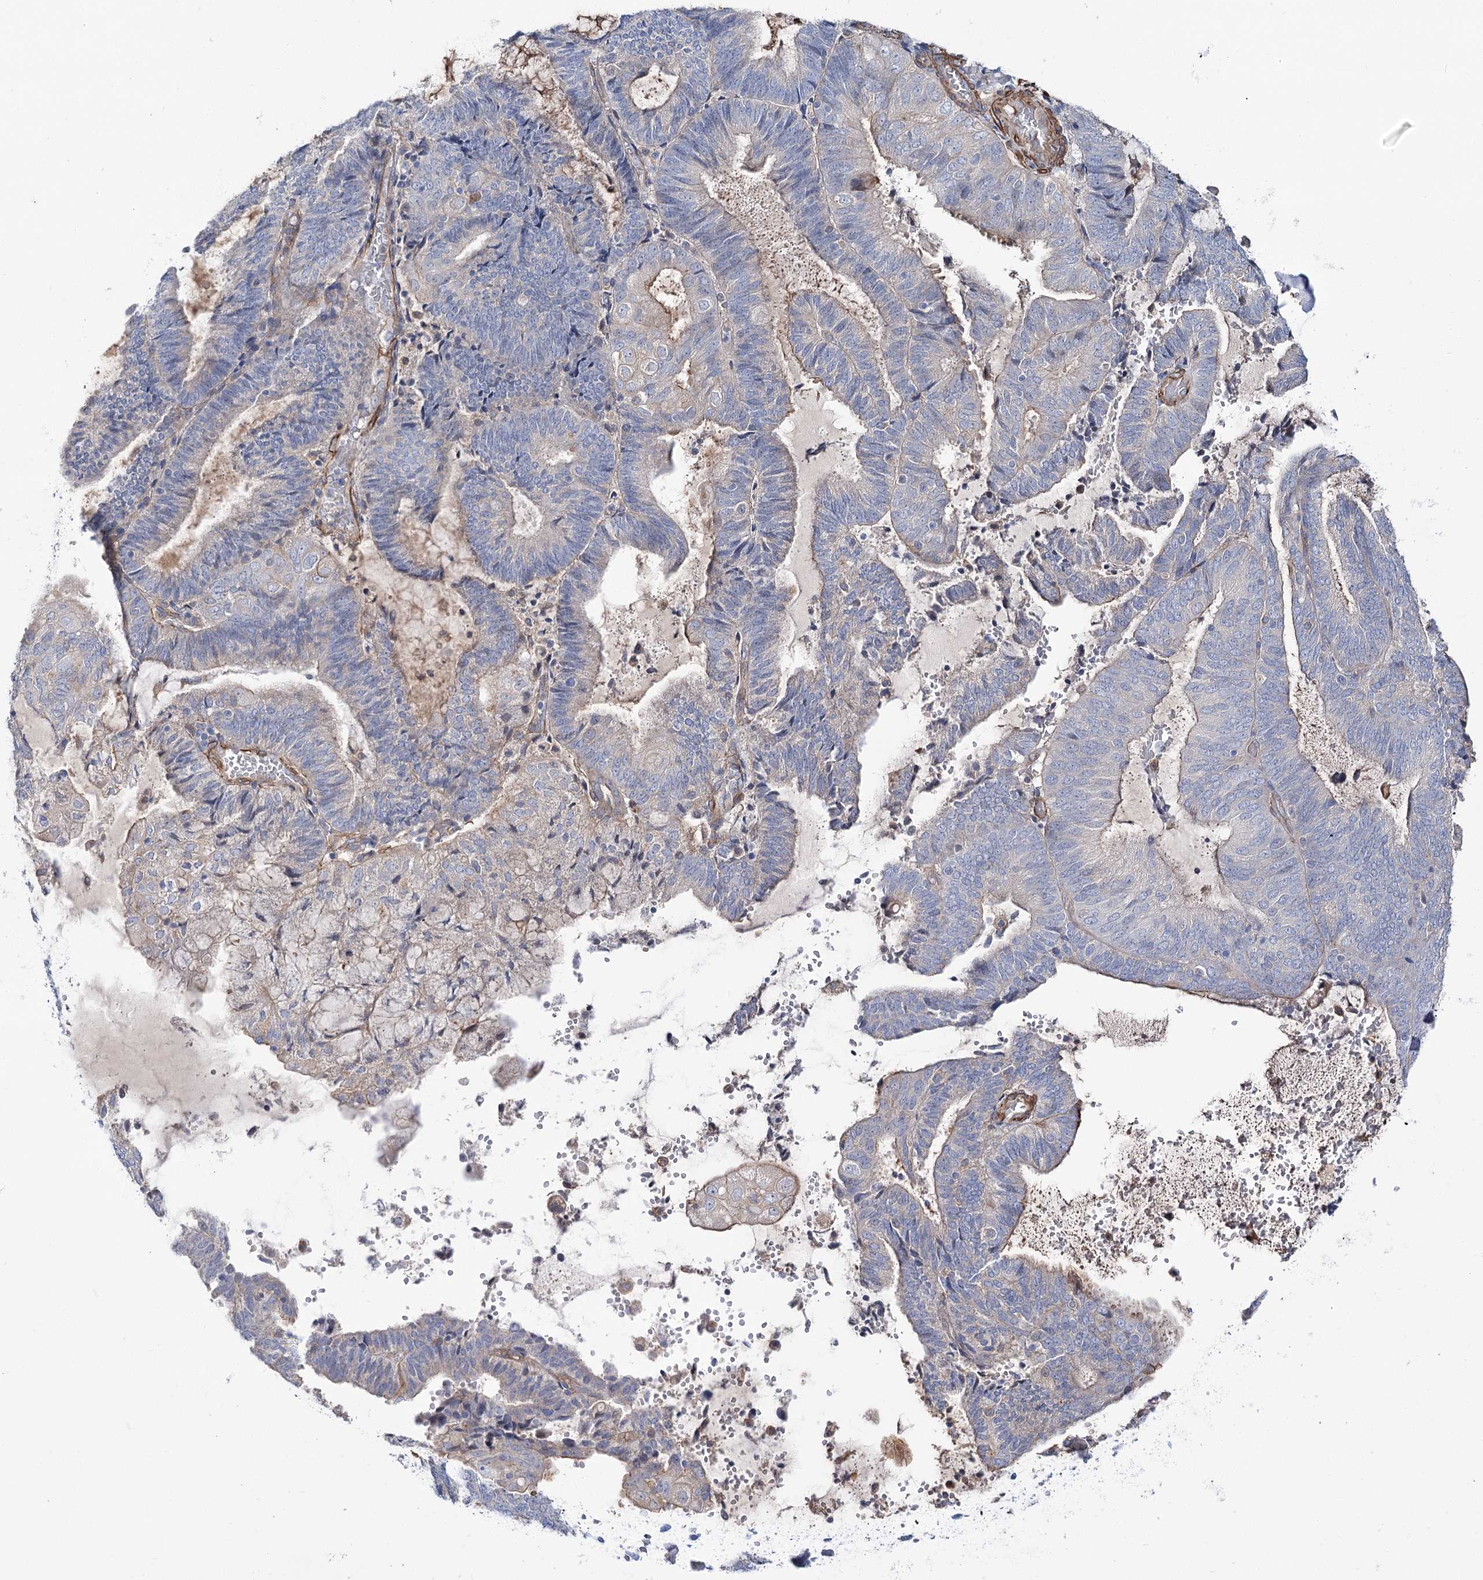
{"staining": {"intensity": "negative", "quantity": "none", "location": "none"}, "tissue": "endometrial cancer", "cell_type": "Tumor cells", "image_type": "cancer", "snomed": [{"axis": "morphology", "description": "Adenocarcinoma, NOS"}, {"axis": "topography", "description": "Endometrium"}], "caption": "Tumor cells show no significant protein staining in endometrial cancer (adenocarcinoma).", "gene": "WASHC3", "patient": {"sex": "female", "age": 81}}